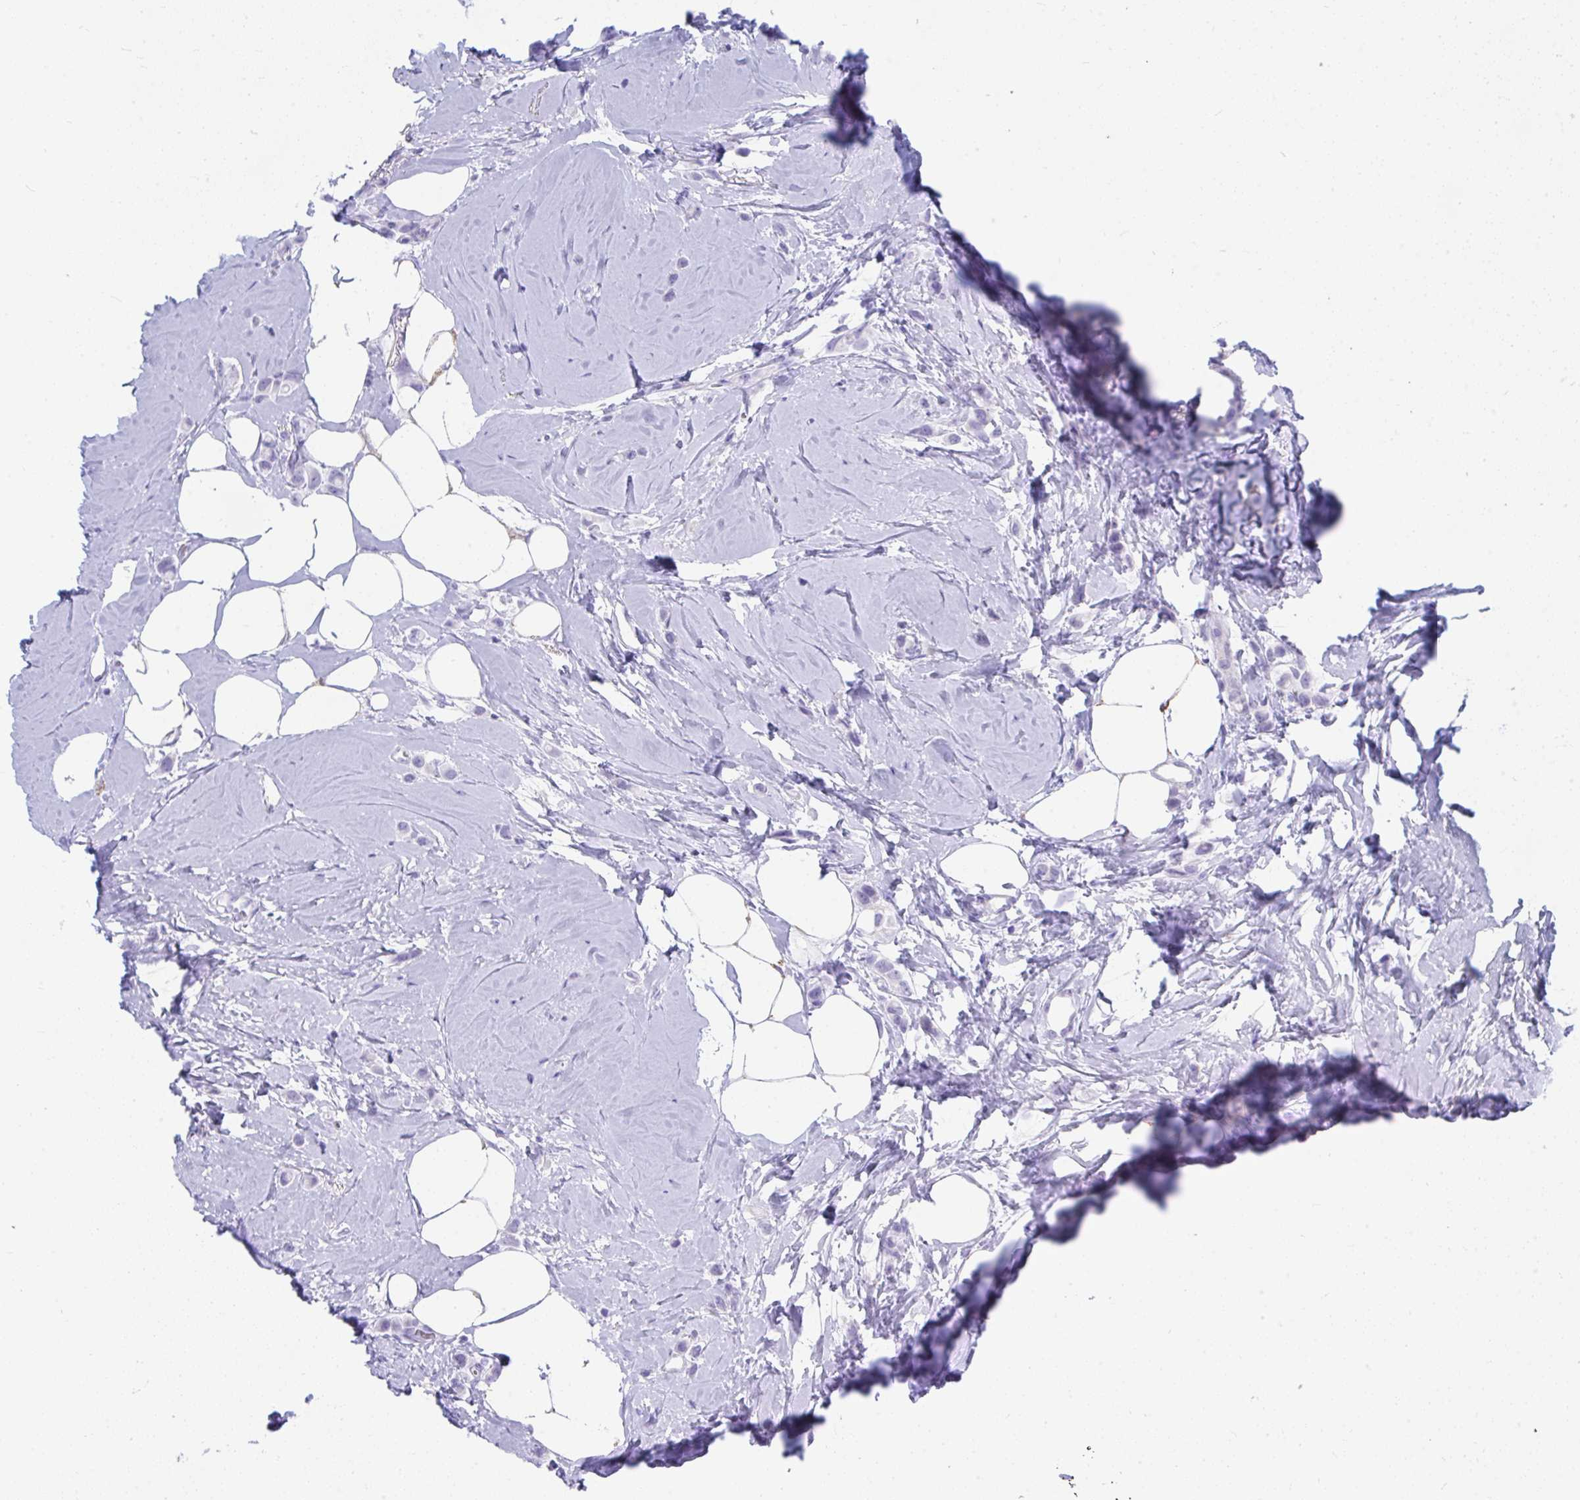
{"staining": {"intensity": "negative", "quantity": "none", "location": "none"}, "tissue": "breast cancer", "cell_type": "Tumor cells", "image_type": "cancer", "snomed": [{"axis": "morphology", "description": "Lobular carcinoma"}, {"axis": "topography", "description": "Breast"}], "caption": "Protein analysis of lobular carcinoma (breast) displays no significant staining in tumor cells.", "gene": "ISL1", "patient": {"sex": "female", "age": 66}}